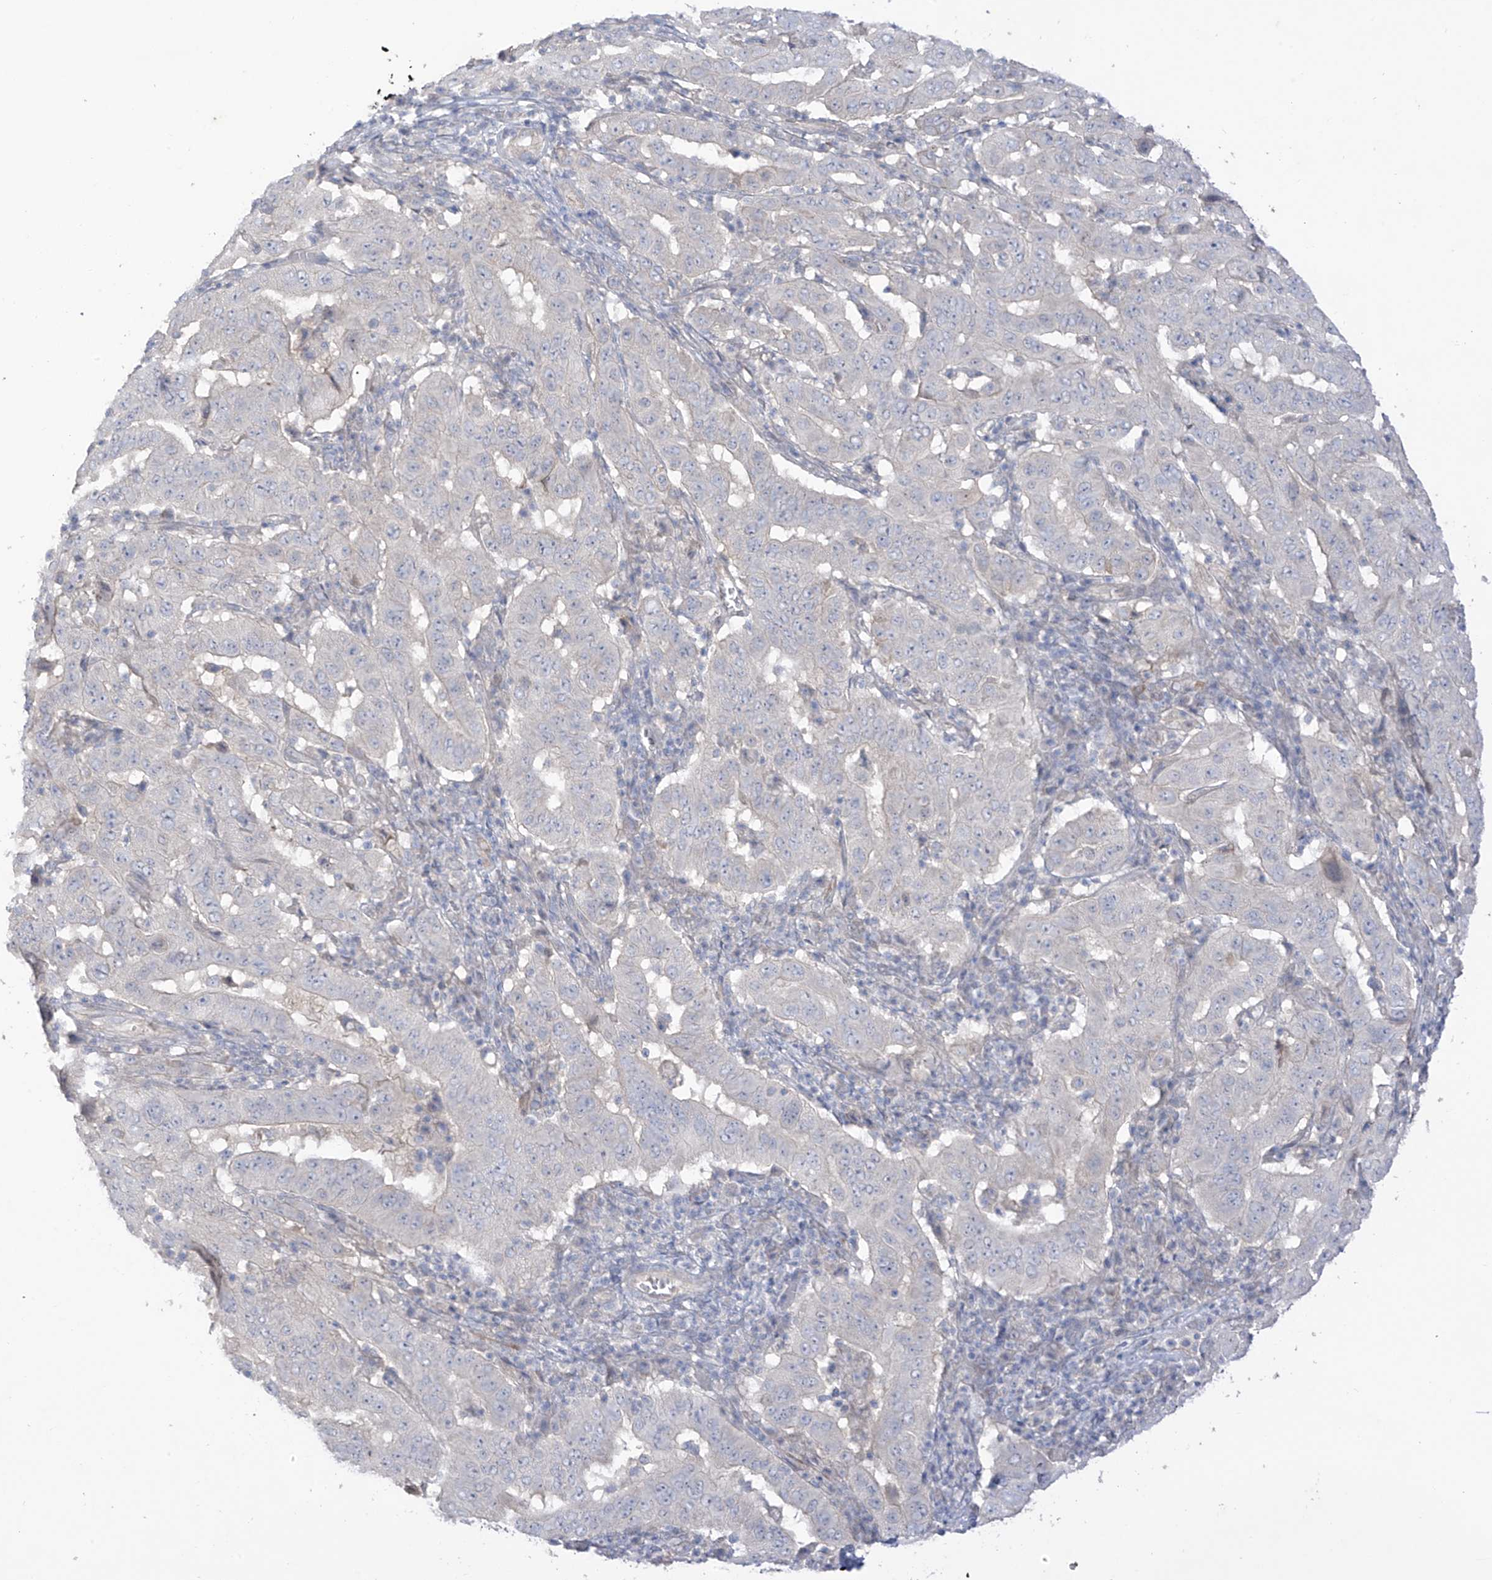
{"staining": {"intensity": "negative", "quantity": "none", "location": "none"}, "tissue": "pancreatic cancer", "cell_type": "Tumor cells", "image_type": "cancer", "snomed": [{"axis": "morphology", "description": "Adenocarcinoma, NOS"}, {"axis": "topography", "description": "Pancreas"}], "caption": "This histopathology image is of pancreatic adenocarcinoma stained with IHC to label a protein in brown with the nuclei are counter-stained blue. There is no expression in tumor cells. (DAB (3,3'-diaminobenzidine) IHC with hematoxylin counter stain).", "gene": "EIPR1", "patient": {"sex": "male", "age": 63}}